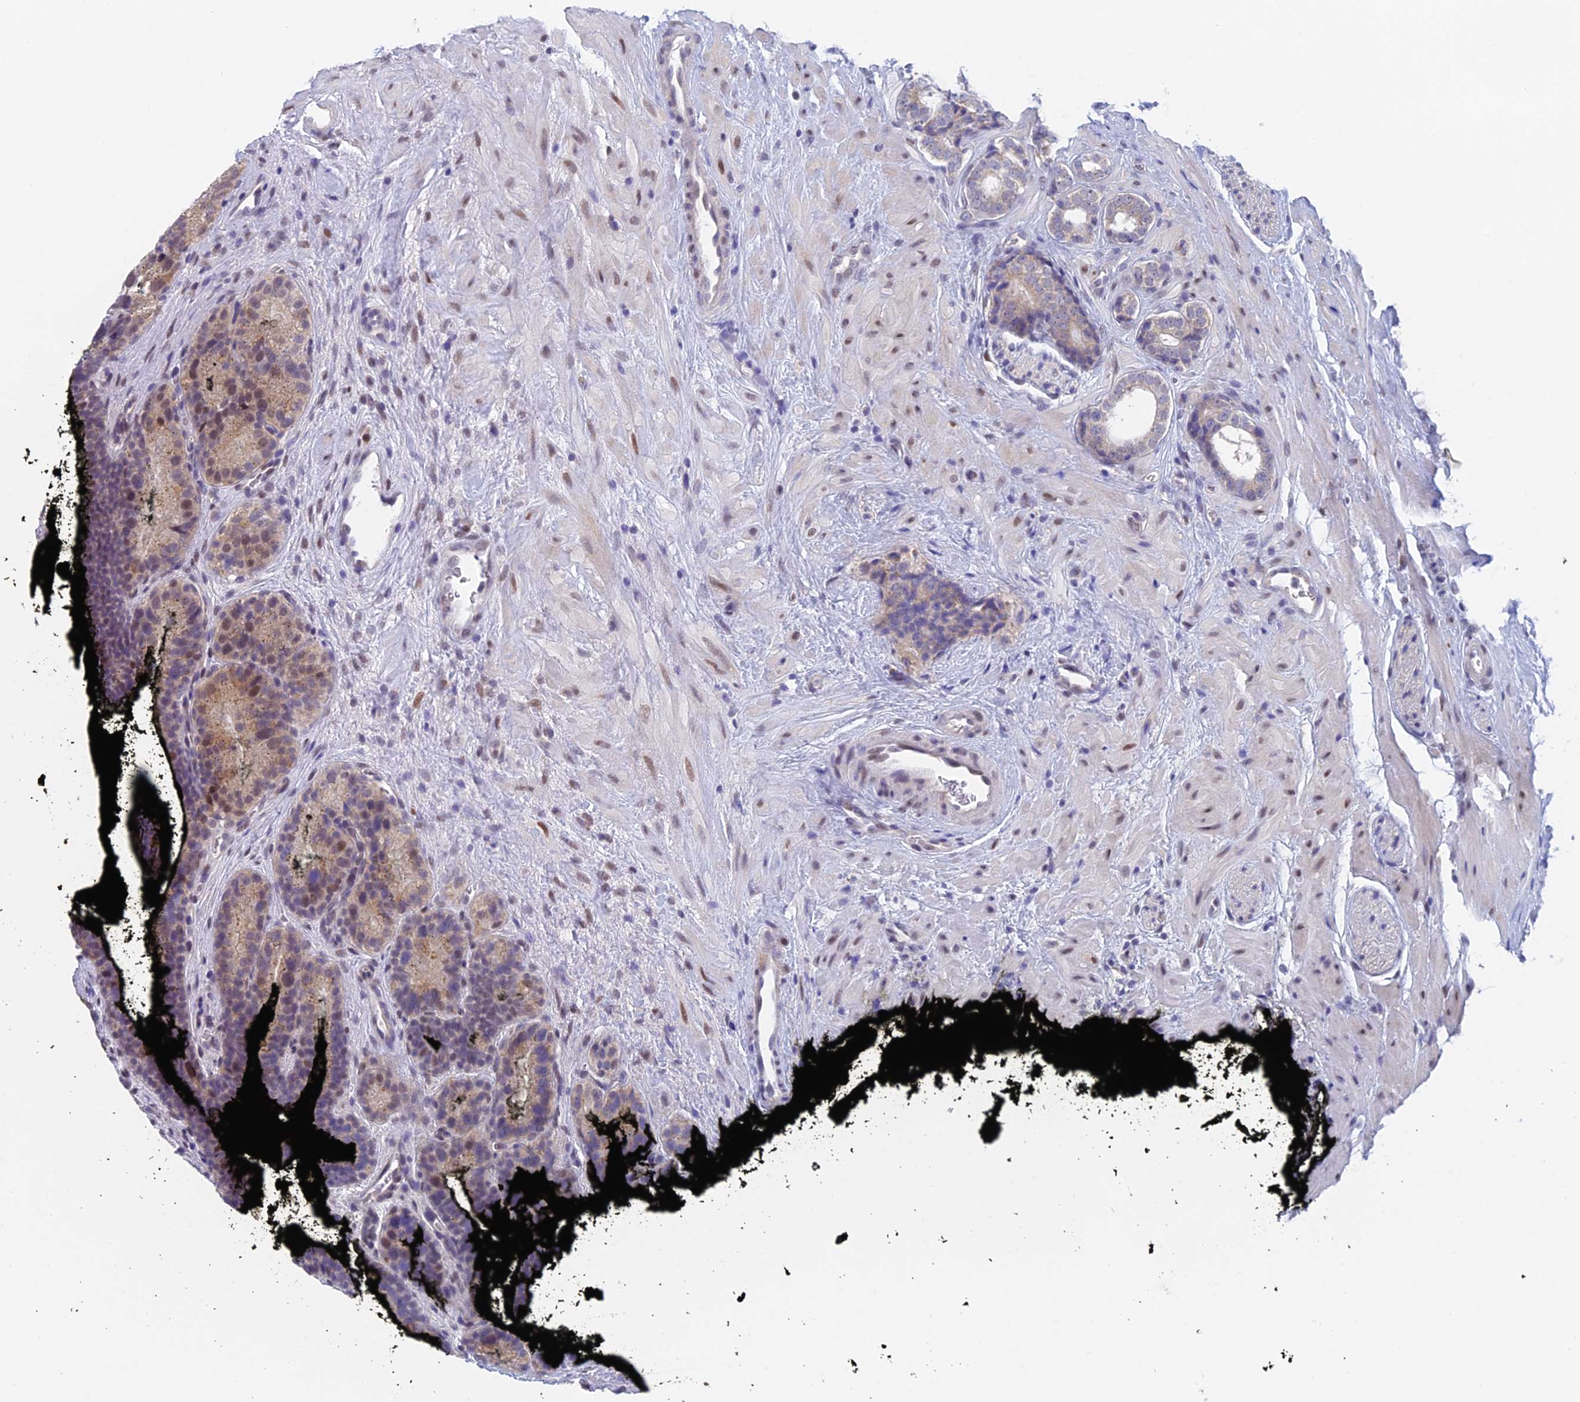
{"staining": {"intensity": "moderate", "quantity": "<25%", "location": "cytoplasmic/membranous,nuclear"}, "tissue": "prostate cancer", "cell_type": "Tumor cells", "image_type": "cancer", "snomed": [{"axis": "morphology", "description": "Adenocarcinoma, High grade"}, {"axis": "topography", "description": "Prostate"}], "caption": "Immunohistochemistry (IHC) (DAB) staining of human adenocarcinoma (high-grade) (prostate) demonstrates moderate cytoplasmic/membranous and nuclear protein staining in about <25% of tumor cells.", "gene": "MRPL17", "patient": {"sex": "male", "age": 56}}